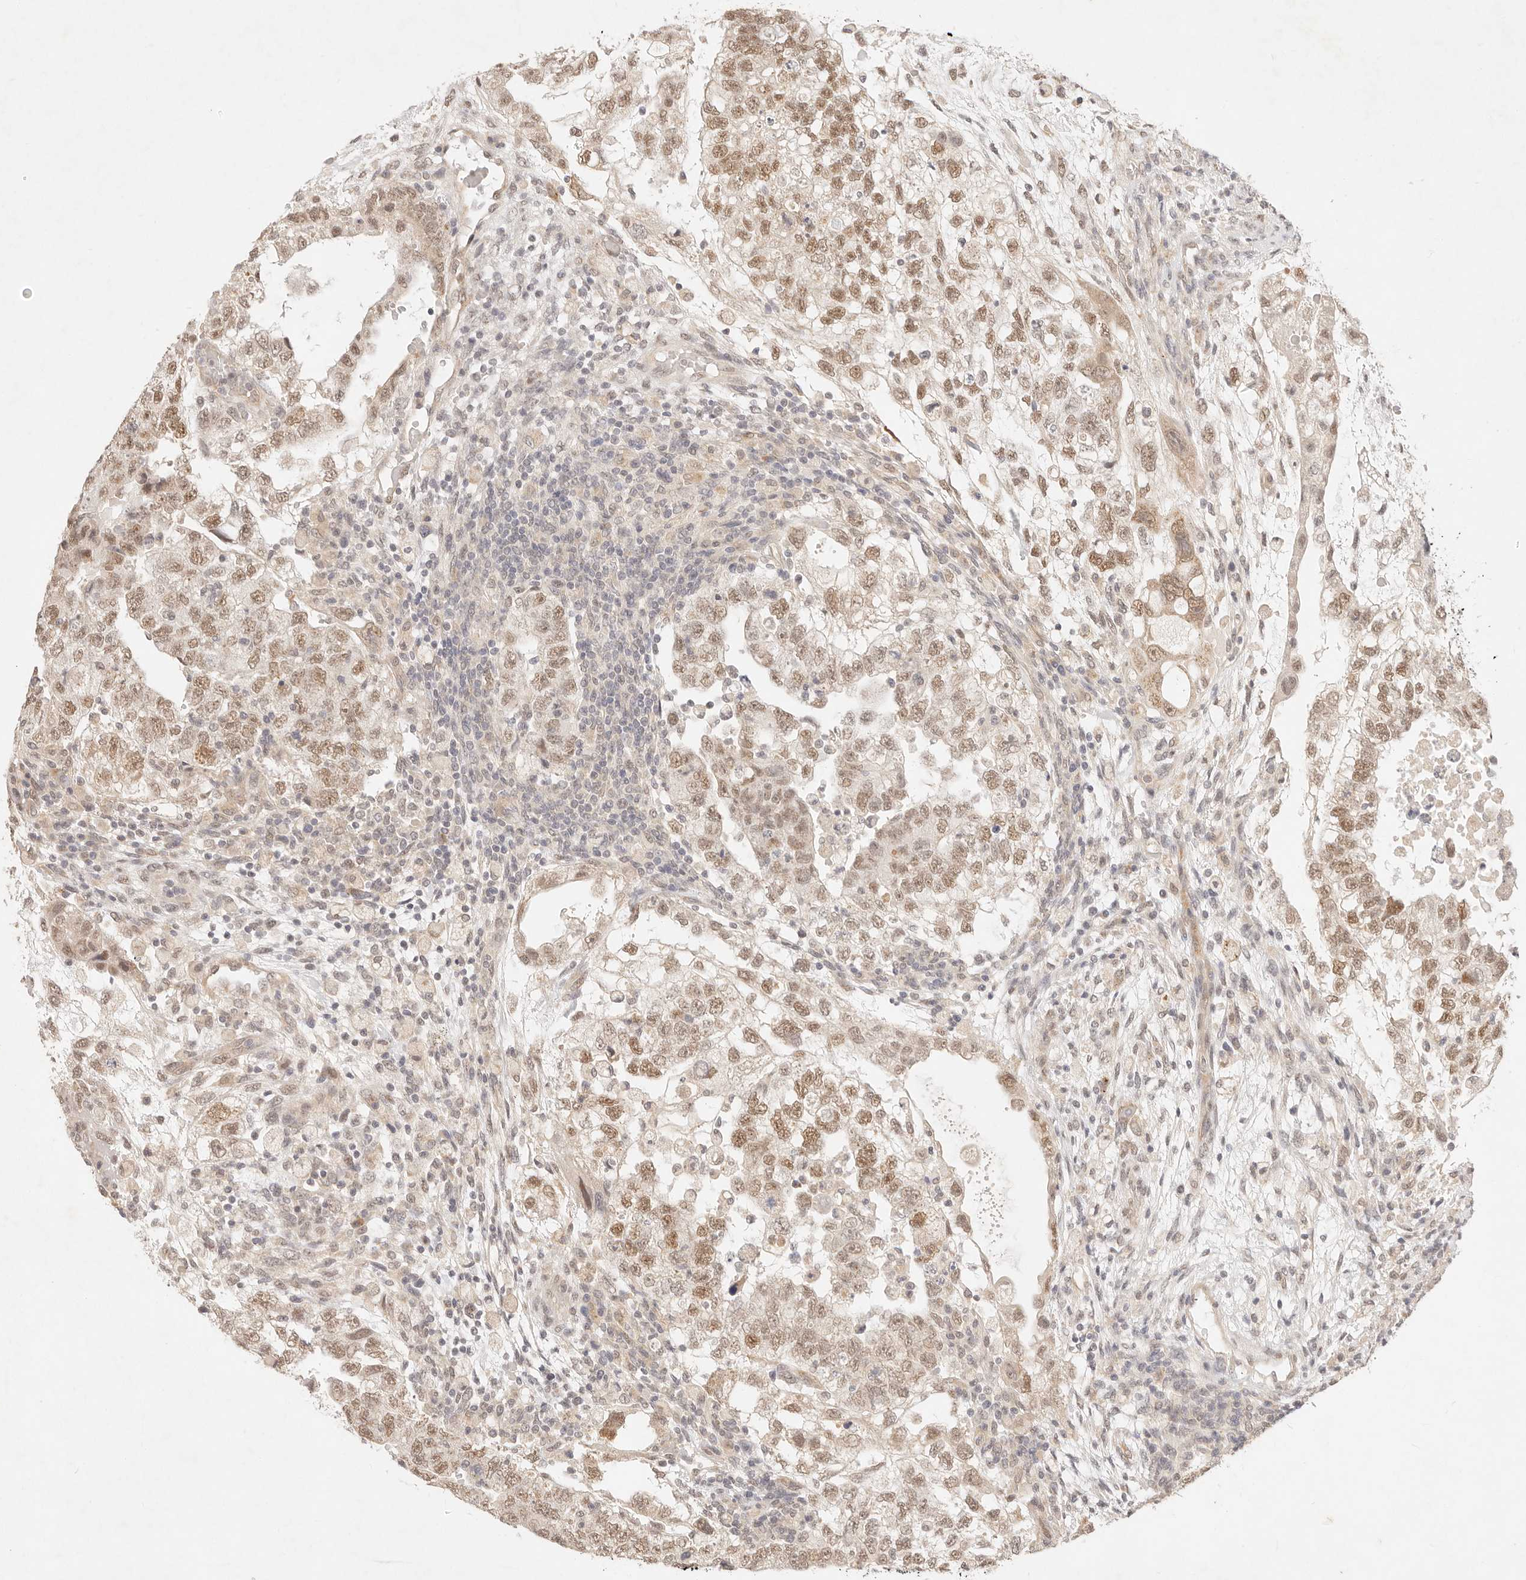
{"staining": {"intensity": "moderate", "quantity": ">75%", "location": "nuclear"}, "tissue": "testis cancer", "cell_type": "Tumor cells", "image_type": "cancer", "snomed": [{"axis": "morphology", "description": "Carcinoma, Embryonal, NOS"}, {"axis": "topography", "description": "Testis"}], "caption": "Embryonal carcinoma (testis) stained with a brown dye demonstrates moderate nuclear positive positivity in approximately >75% of tumor cells.", "gene": "GPR156", "patient": {"sex": "male", "age": 36}}